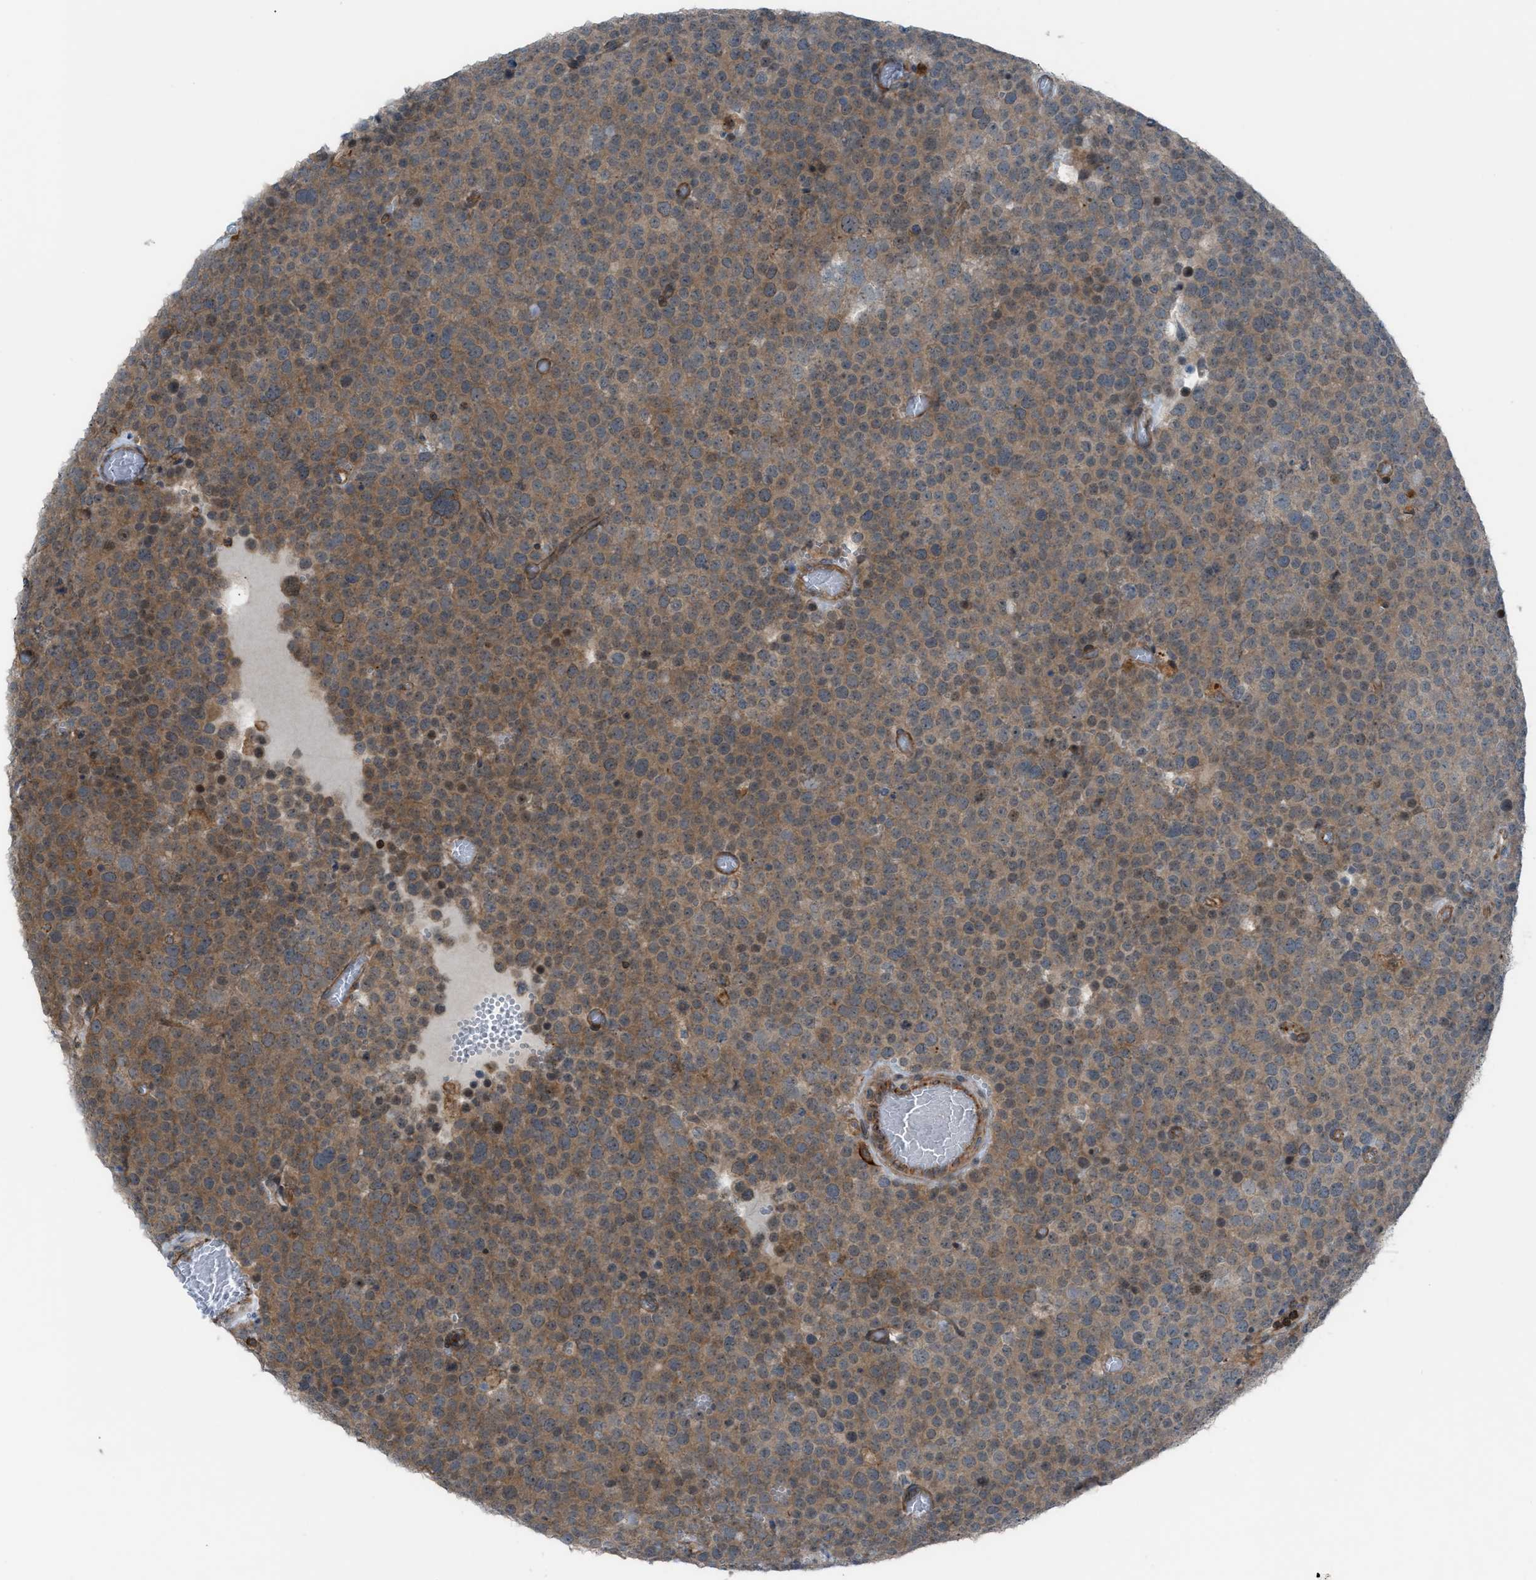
{"staining": {"intensity": "moderate", "quantity": ">75%", "location": "cytoplasmic/membranous"}, "tissue": "testis cancer", "cell_type": "Tumor cells", "image_type": "cancer", "snomed": [{"axis": "morphology", "description": "Normal tissue, NOS"}, {"axis": "morphology", "description": "Seminoma, NOS"}, {"axis": "topography", "description": "Testis"}], "caption": "Testis cancer (seminoma) stained with a brown dye shows moderate cytoplasmic/membranous positive expression in approximately >75% of tumor cells.", "gene": "DYRK1A", "patient": {"sex": "male", "age": 71}}